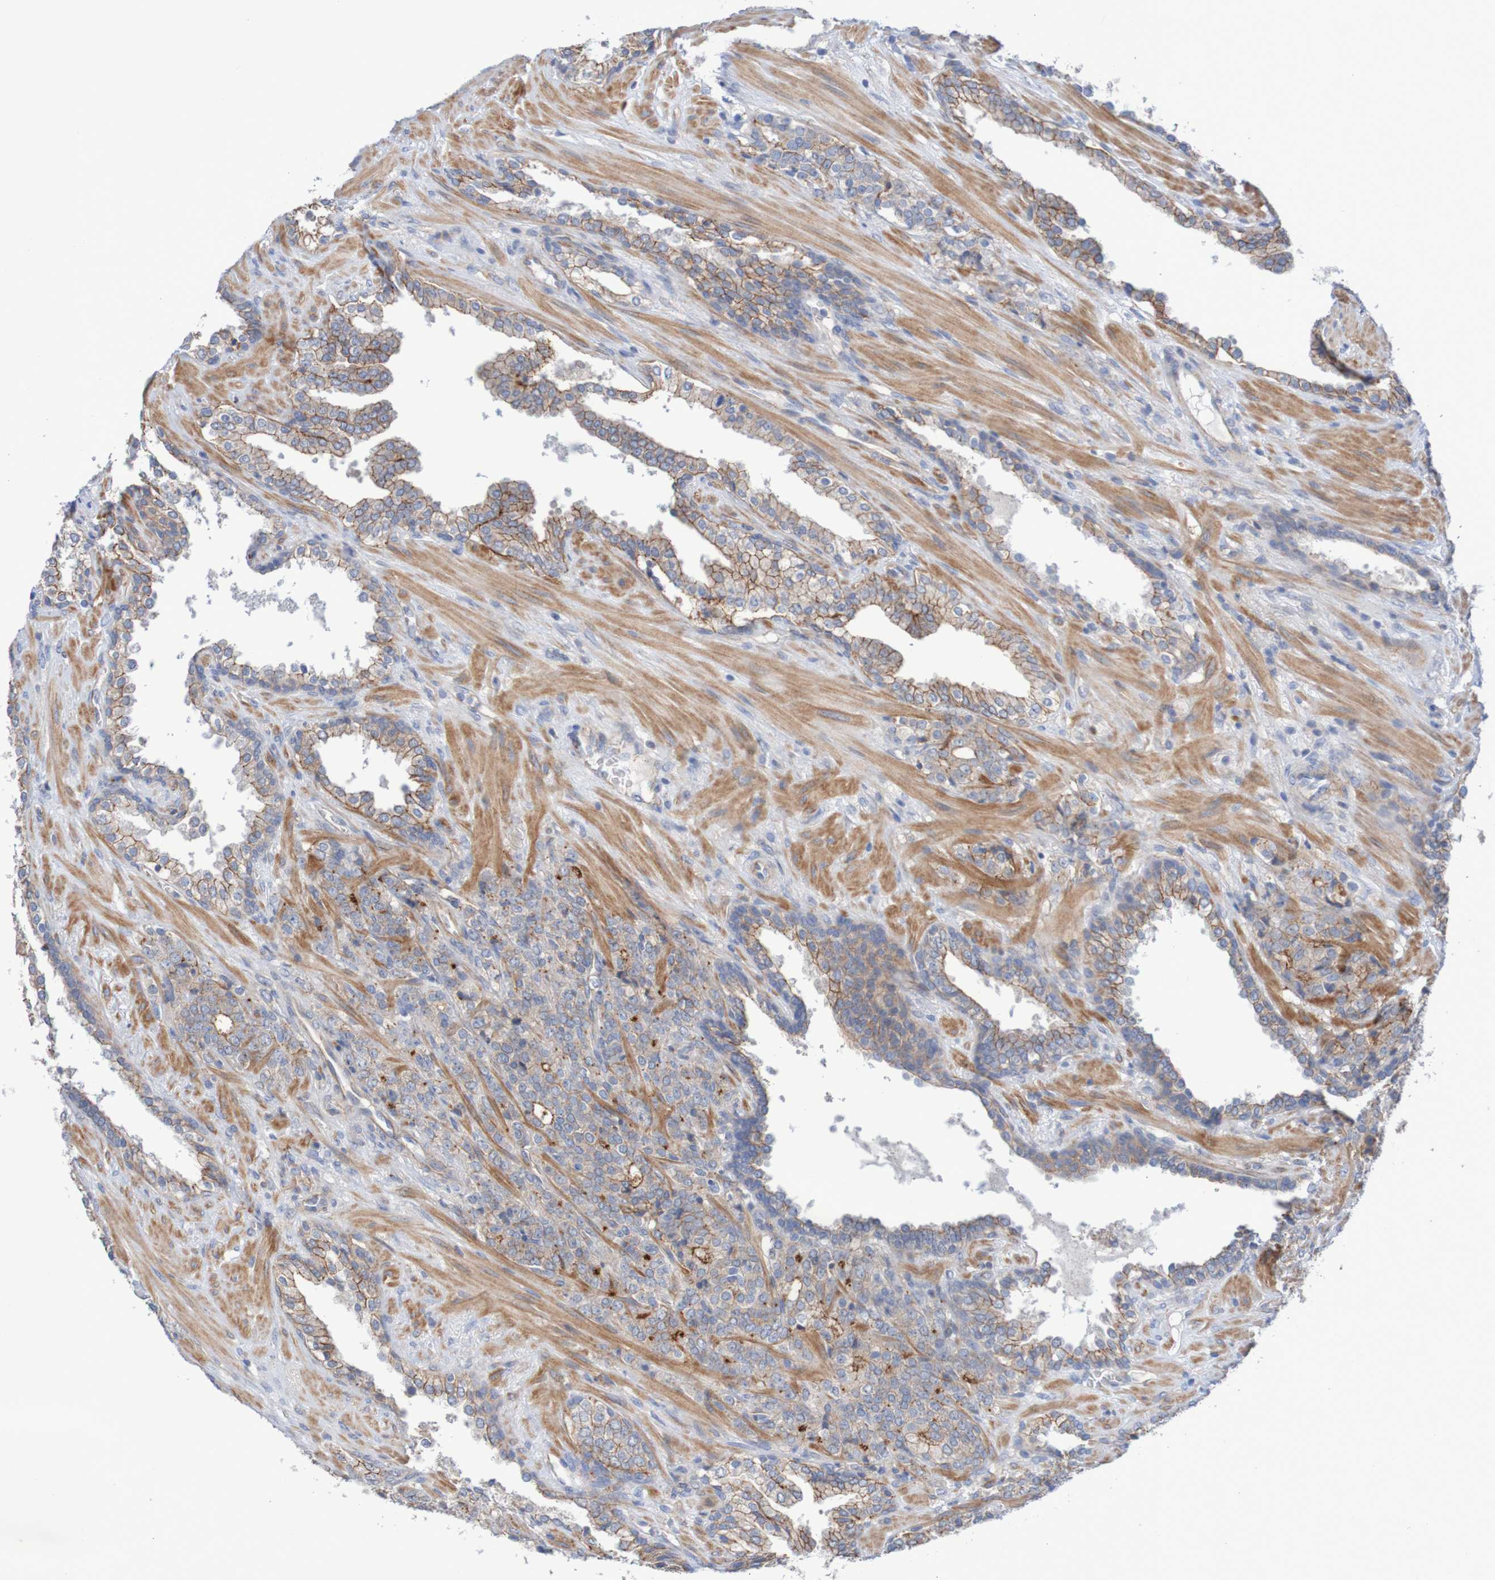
{"staining": {"intensity": "moderate", "quantity": "25%-75%", "location": "cytoplasmic/membranous"}, "tissue": "prostate cancer", "cell_type": "Tumor cells", "image_type": "cancer", "snomed": [{"axis": "morphology", "description": "Adenocarcinoma, High grade"}, {"axis": "topography", "description": "Prostate"}], "caption": "IHC photomicrograph of human prostate adenocarcinoma (high-grade) stained for a protein (brown), which reveals medium levels of moderate cytoplasmic/membranous expression in approximately 25%-75% of tumor cells.", "gene": "NECTIN2", "patient": {"sex": "male", "age": 71}}